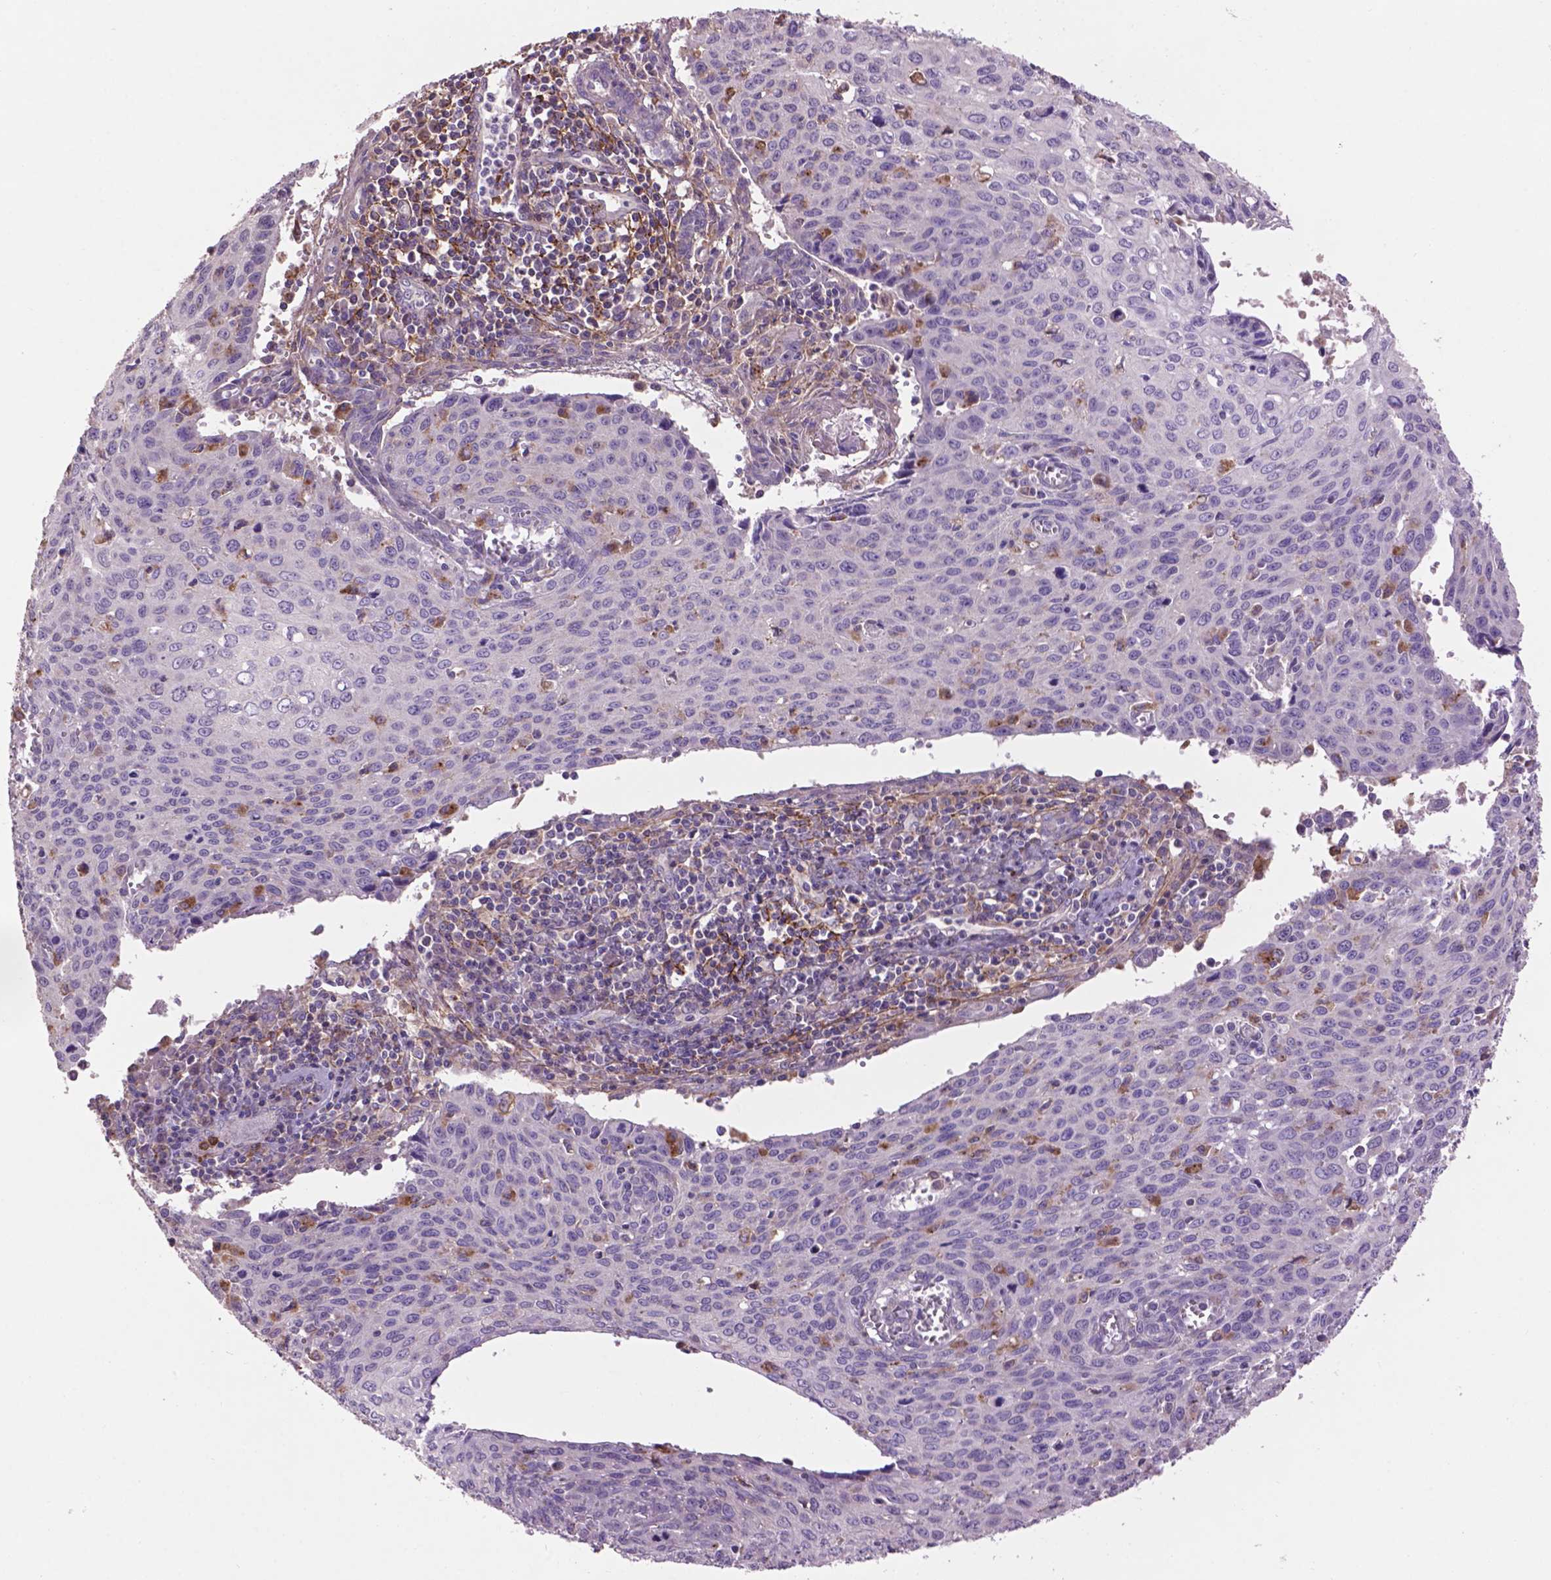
{"staining": {"intensity": "negative", "quantity": "none", "location": "none"}, "tissue": "cervical cancer", "cell_type": "Tumor cells", "image_type": "cancer", "snomed": [{"axis": "morphology", "description": "Squamous cell carcinoma, NOS"}, {"axis": "topography", "description": "Cervix"}], "caption": "An immunohistochemistry (IHC) histopathology image of cervical squamous cell carcinoma is shown. There is no staining in tumor cells of cervical squamous cell carcinoma.", "gene": "LRRC3C", "patient": {"sex": "female", "age": 38}}